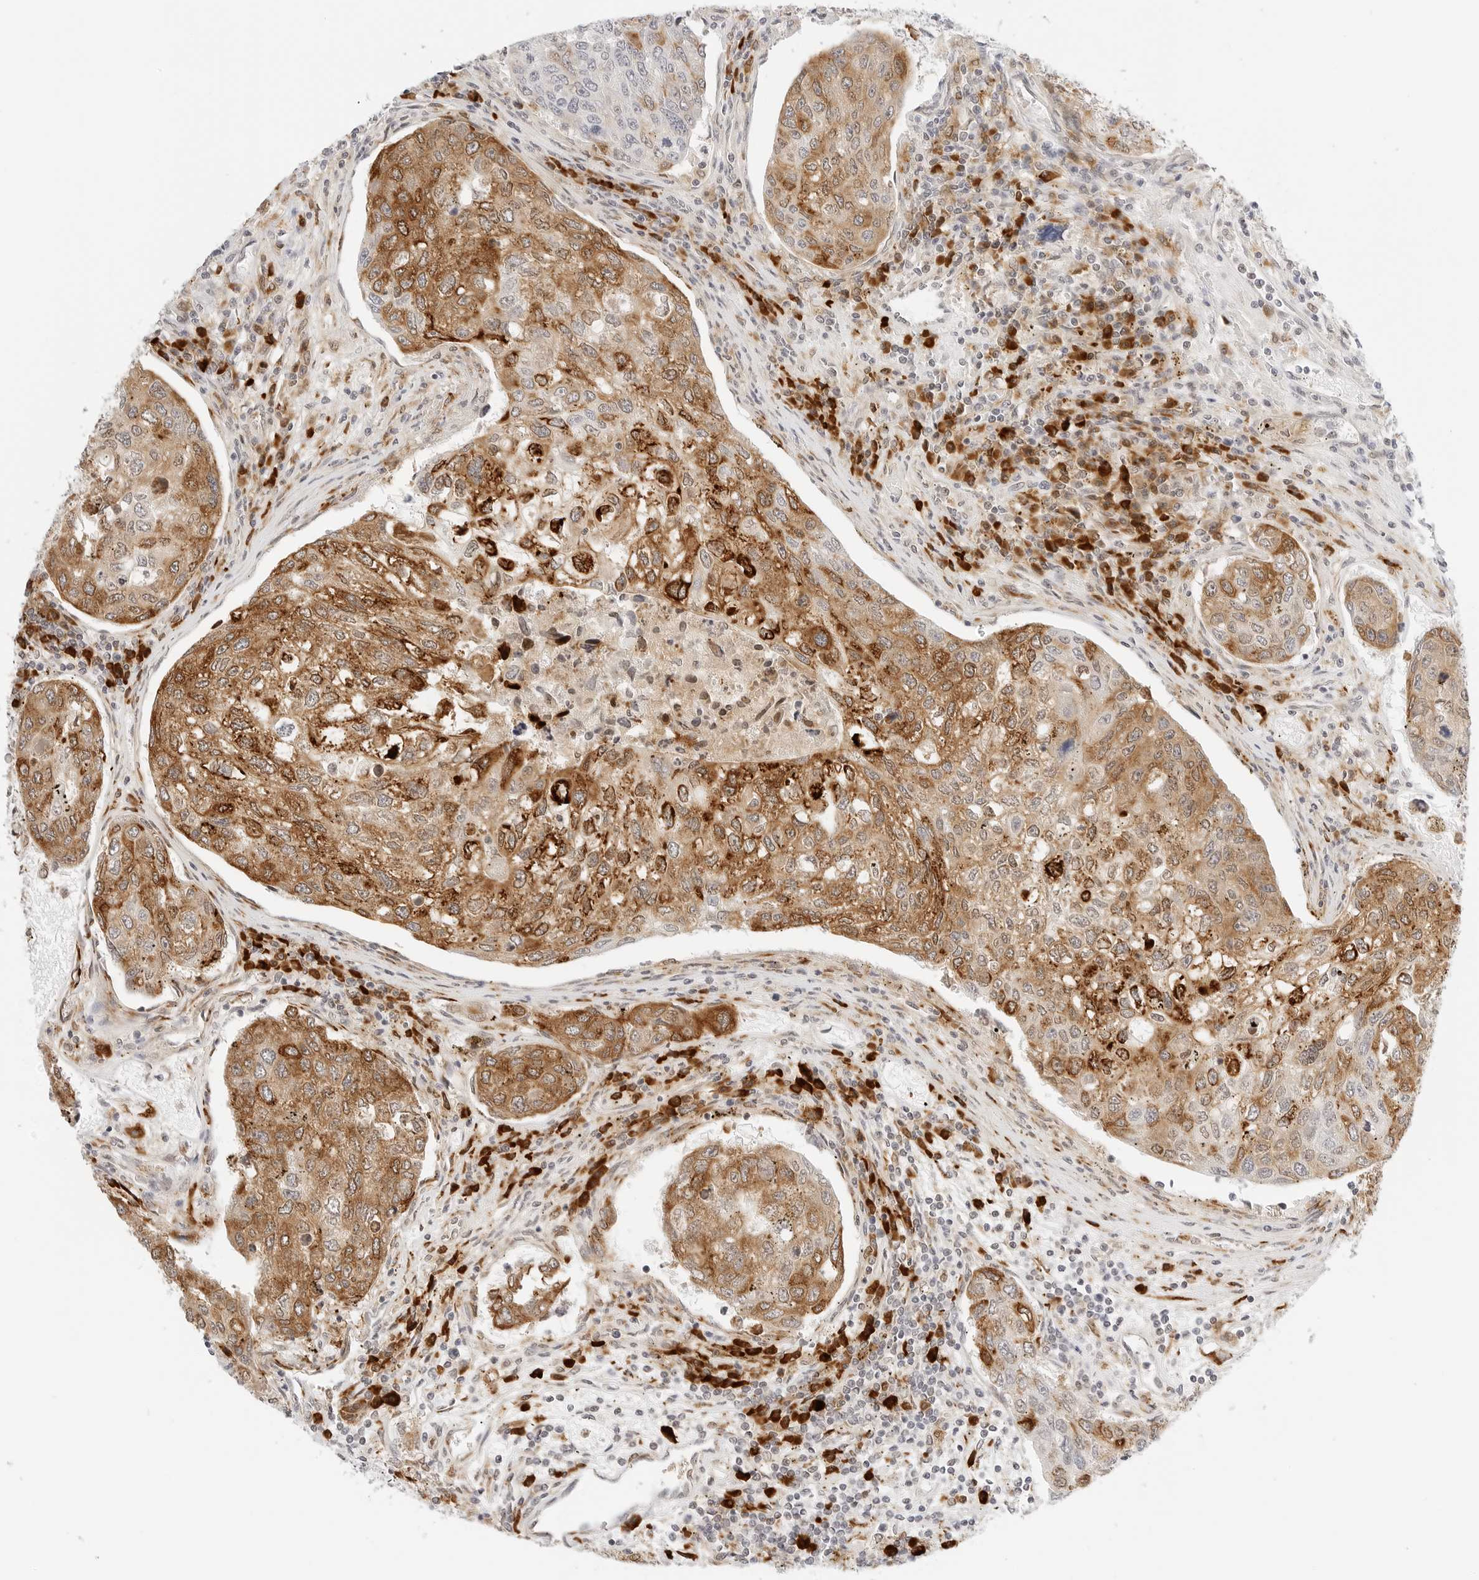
{"staining": {"intensity": "moderate", "quantity": "25%-75%", "location": "cytoplasmic/membranous,nuclear"}, "tissue": "urothelial cancer", "cell_type": "Tumor cells", "image_type": "cancer", "snomed": [{"axis": "morphology", "description": "Urothelial carcinoma, High grade"}, {"axis": "topography", "description": "Lymph node"}, {"axis": "topography", "description": "Urinary bladder"}], "caption": "Brown immunohistochemical staining in human urothelial carcinoma (high-grade) demonstrates moderate cytoplasmic/membranous and nuclear positivity in about 25%-75% of tumor cells.", "gene": "TEKT2", "patient": {"sex": "male", "age": 51}}